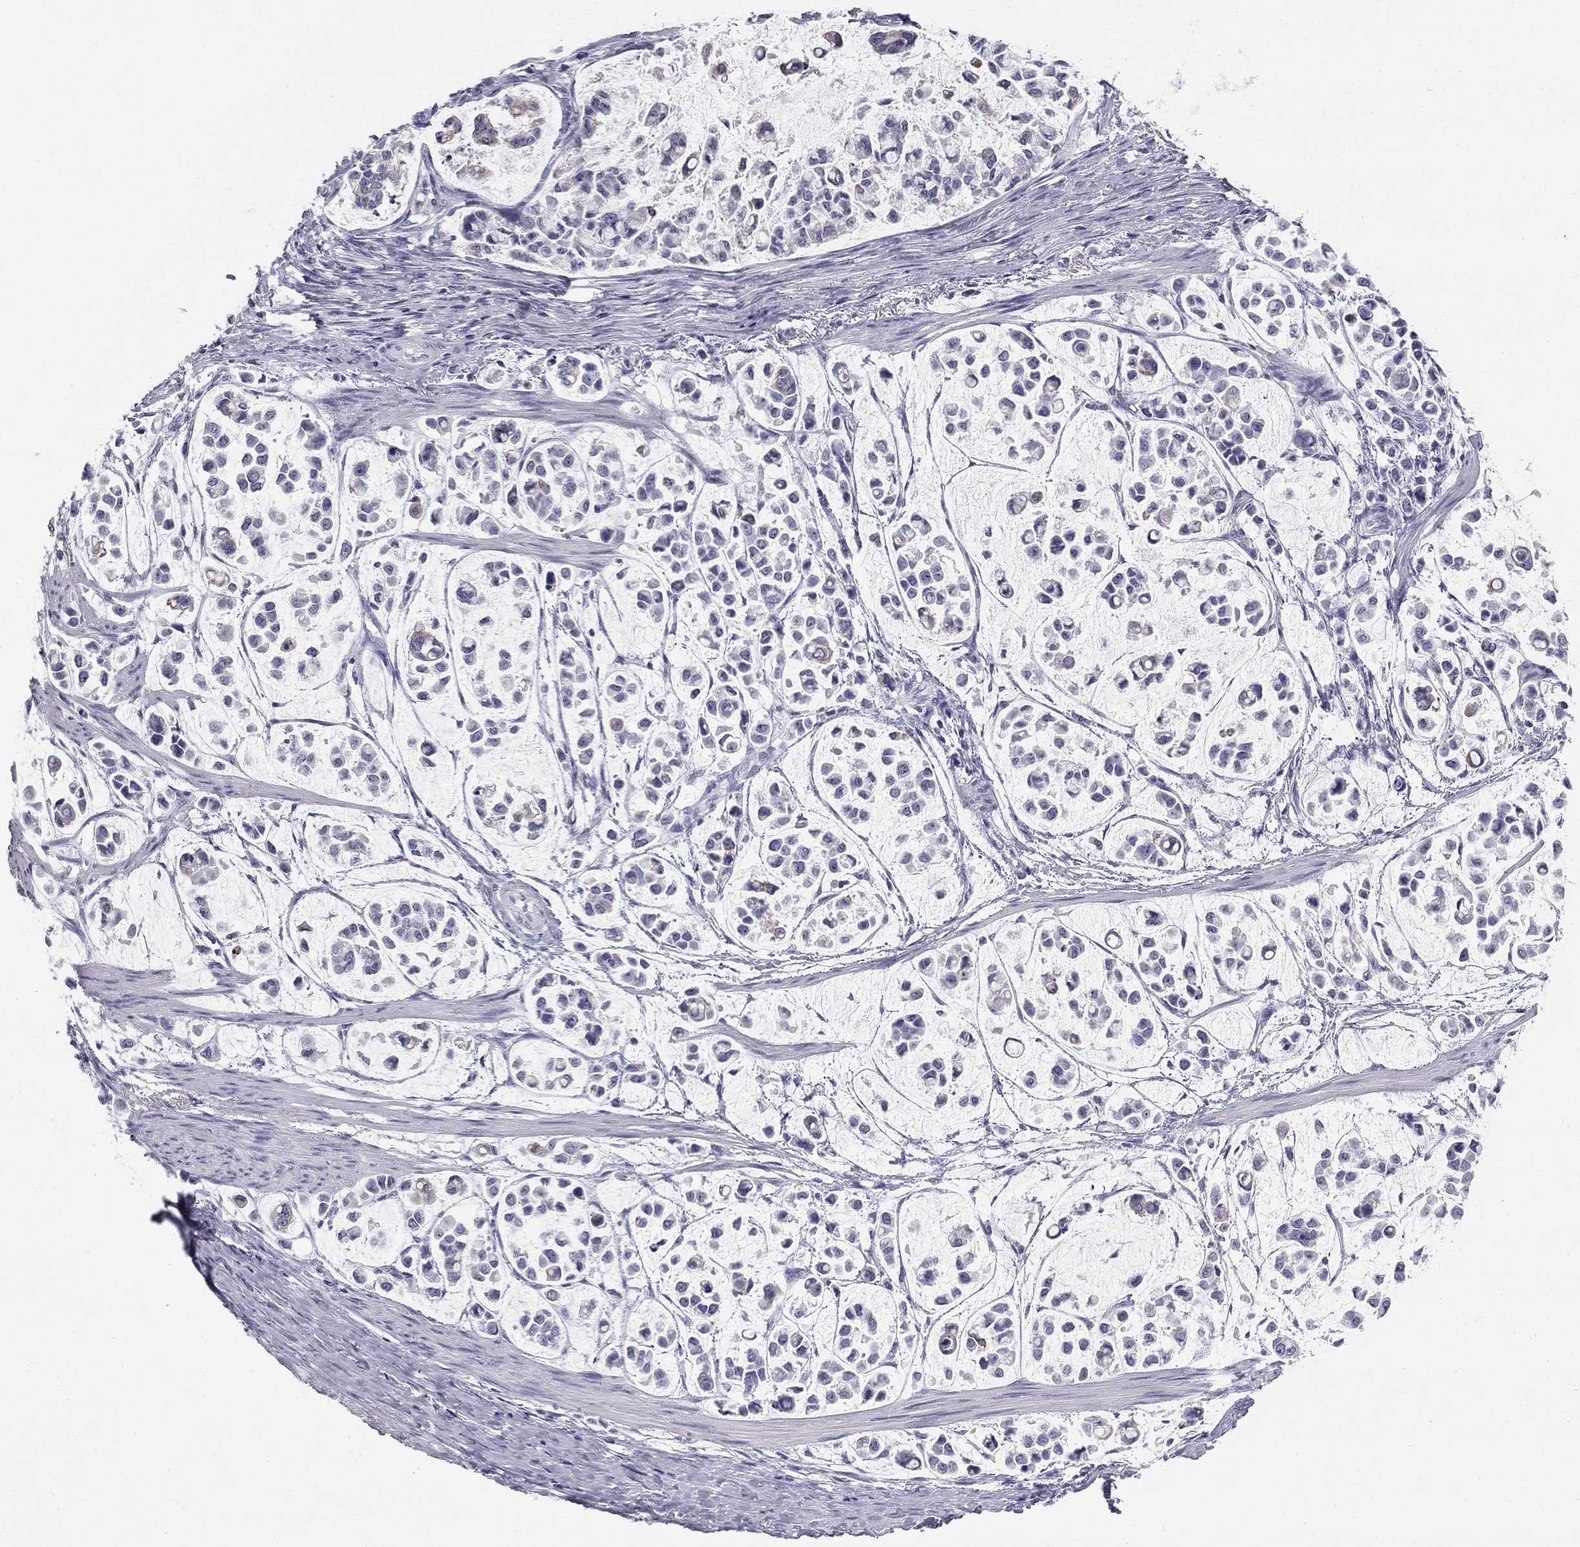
{"staining": {"intensity": "negative", "quantity": "none", "location": "none"}, "tissue": "stomach cancer", "cell_type": "Tumor cells", "image_type": "cancer", "snomed": [{"axis": "morphology", "description": "Adenocarcinoma, NOS"}, {"axis": "topography", "description": "Stomach"}], "caption": "This is a micrograph of immunohistochemistry staining of stomach cancer (adenocarcinoma), which shows no expression in tumor cells.", "gene": "SULT2B1", "patient": {"sex": "male", "age": 82}}